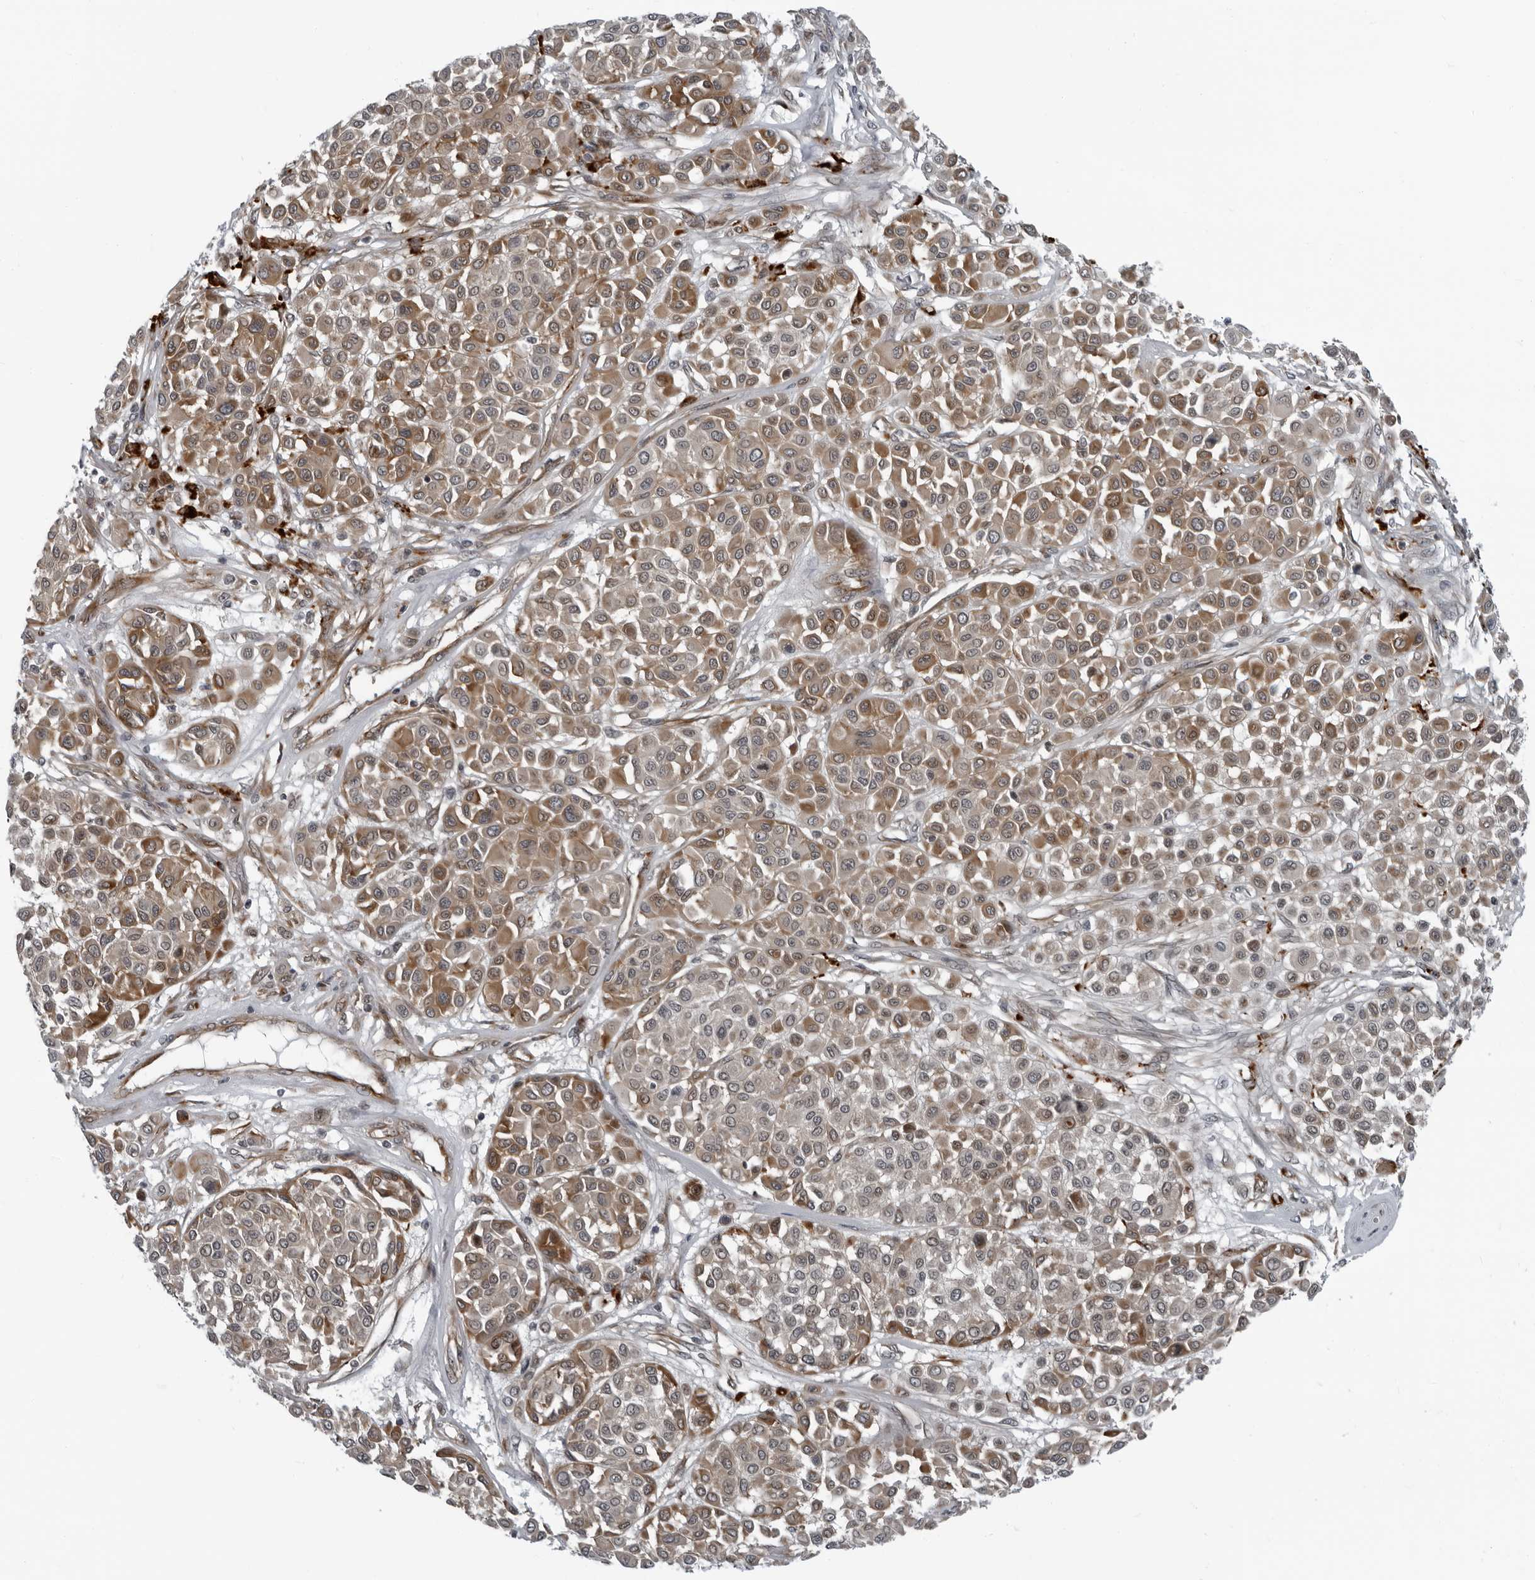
{"staining": {"intensity": "moderate", "quantity": "25%-75%", "location": "cytoplasmic/membranous"}, "tissue": "melanoma", "cell_type": "Tumor cells", "image_type": "cancer", "snomed": [{"axis": "morphology", "description": "Malignant melanoma, Metastatic site"}, {"axis": "topography", "description": "Soft tissue"}], "caption": "Immunohistochemical staining of melanoma exhibits moderate cytoplasmic/membranous protein expression in about 25%-75% of tumor cells.", "gene": "FAM102B", "patient": {"sex": "male", "age": 41}}